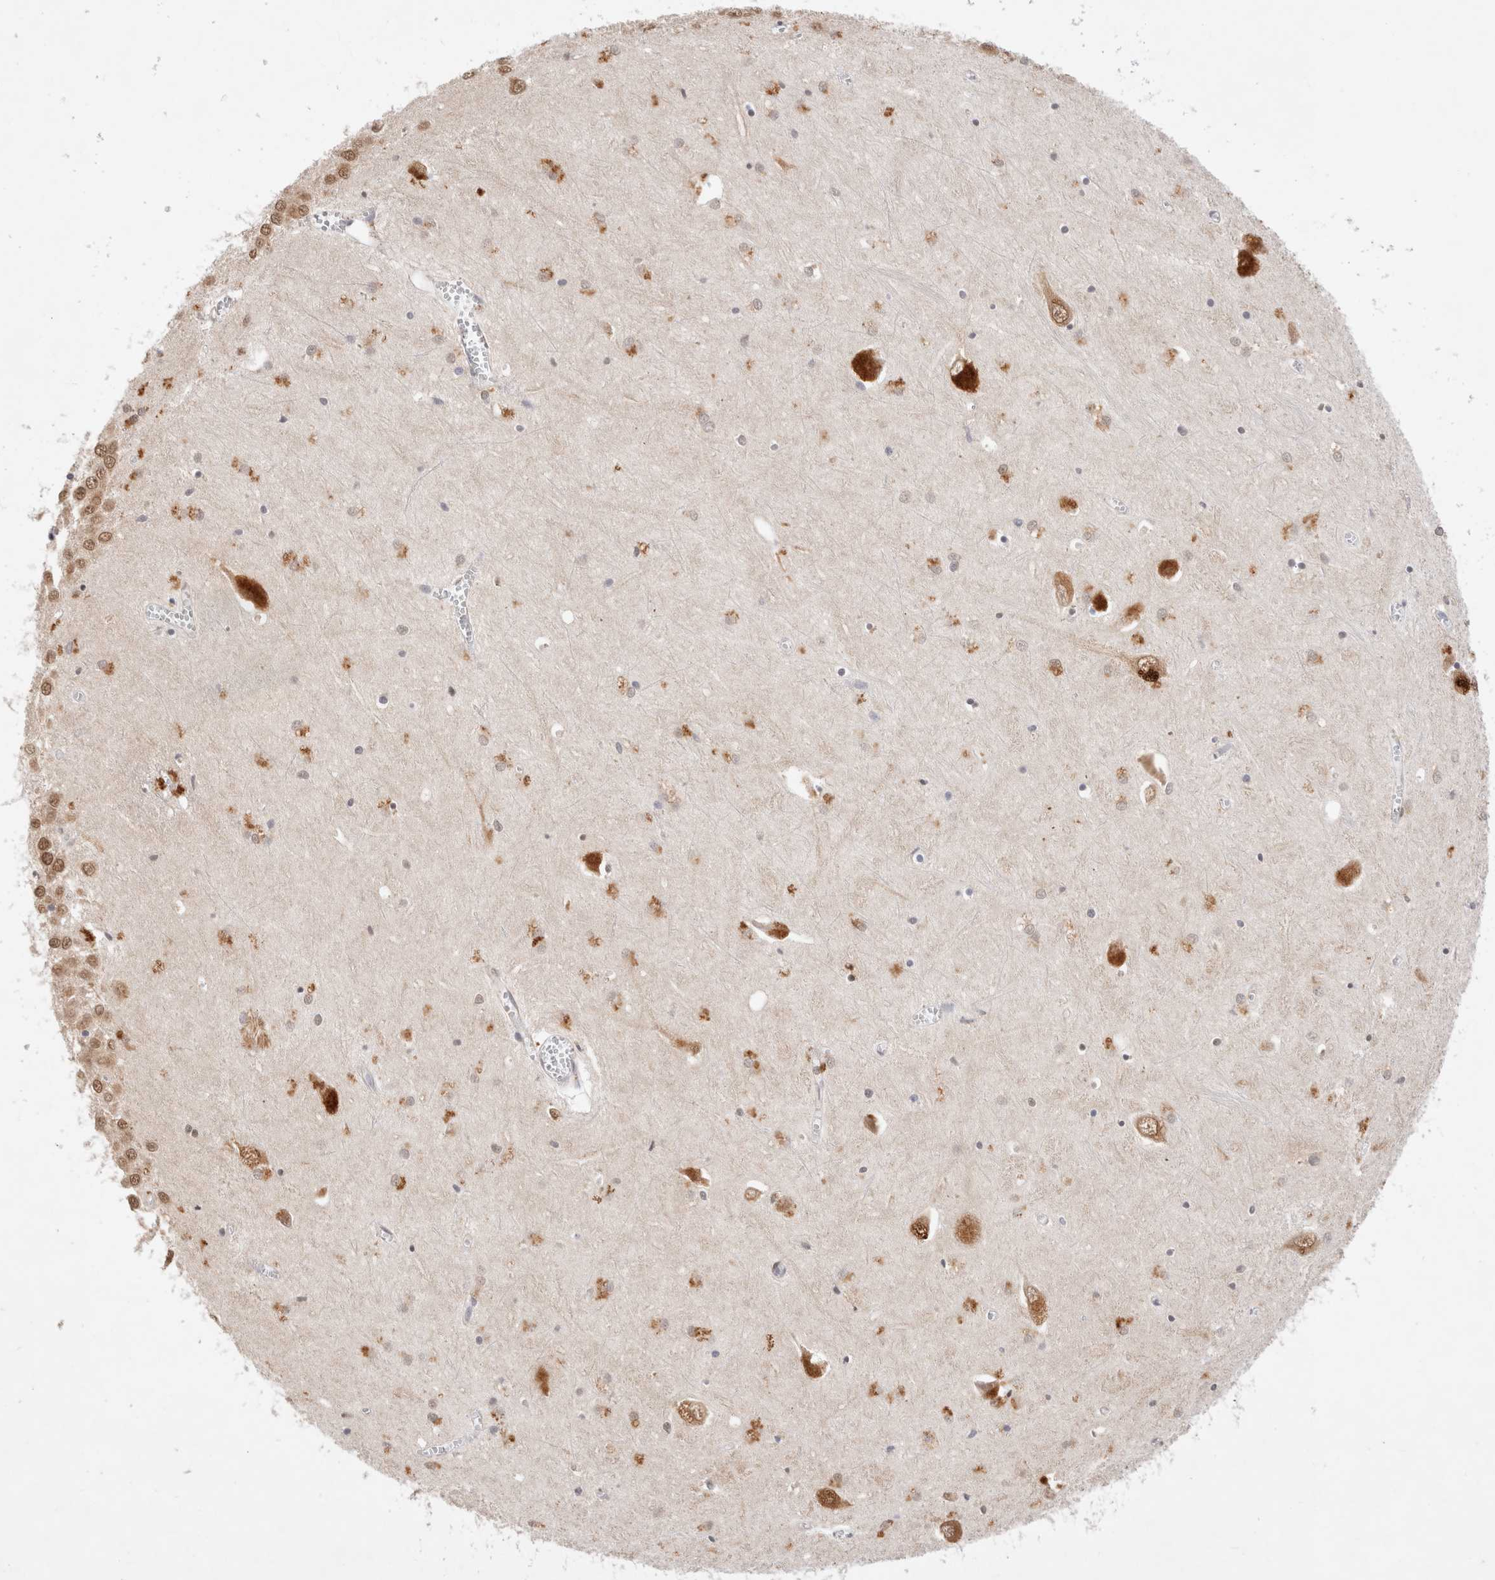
{"staining": {"intensity": "moderate", "quantity": "25%-75%", "location": "cytoplasmic/membranous"}, "tissue": "hippocampus", "cell_type": "Glial cells", "image_type": "normal", "snomed": [{"axis": "morphology", "description": "Normal tissue, NOS"}, {"axis": "topography", "description": "Hippocampus"}], "caption": "About 25%-75% of glial cells in benign hippocampus demonstrate moderate cytoplasmic/membranous protein expression as visualized by brown immunohistochemical staining.", "gene": "GTF2I", "patient": {"sex": "male", "age": 70}}